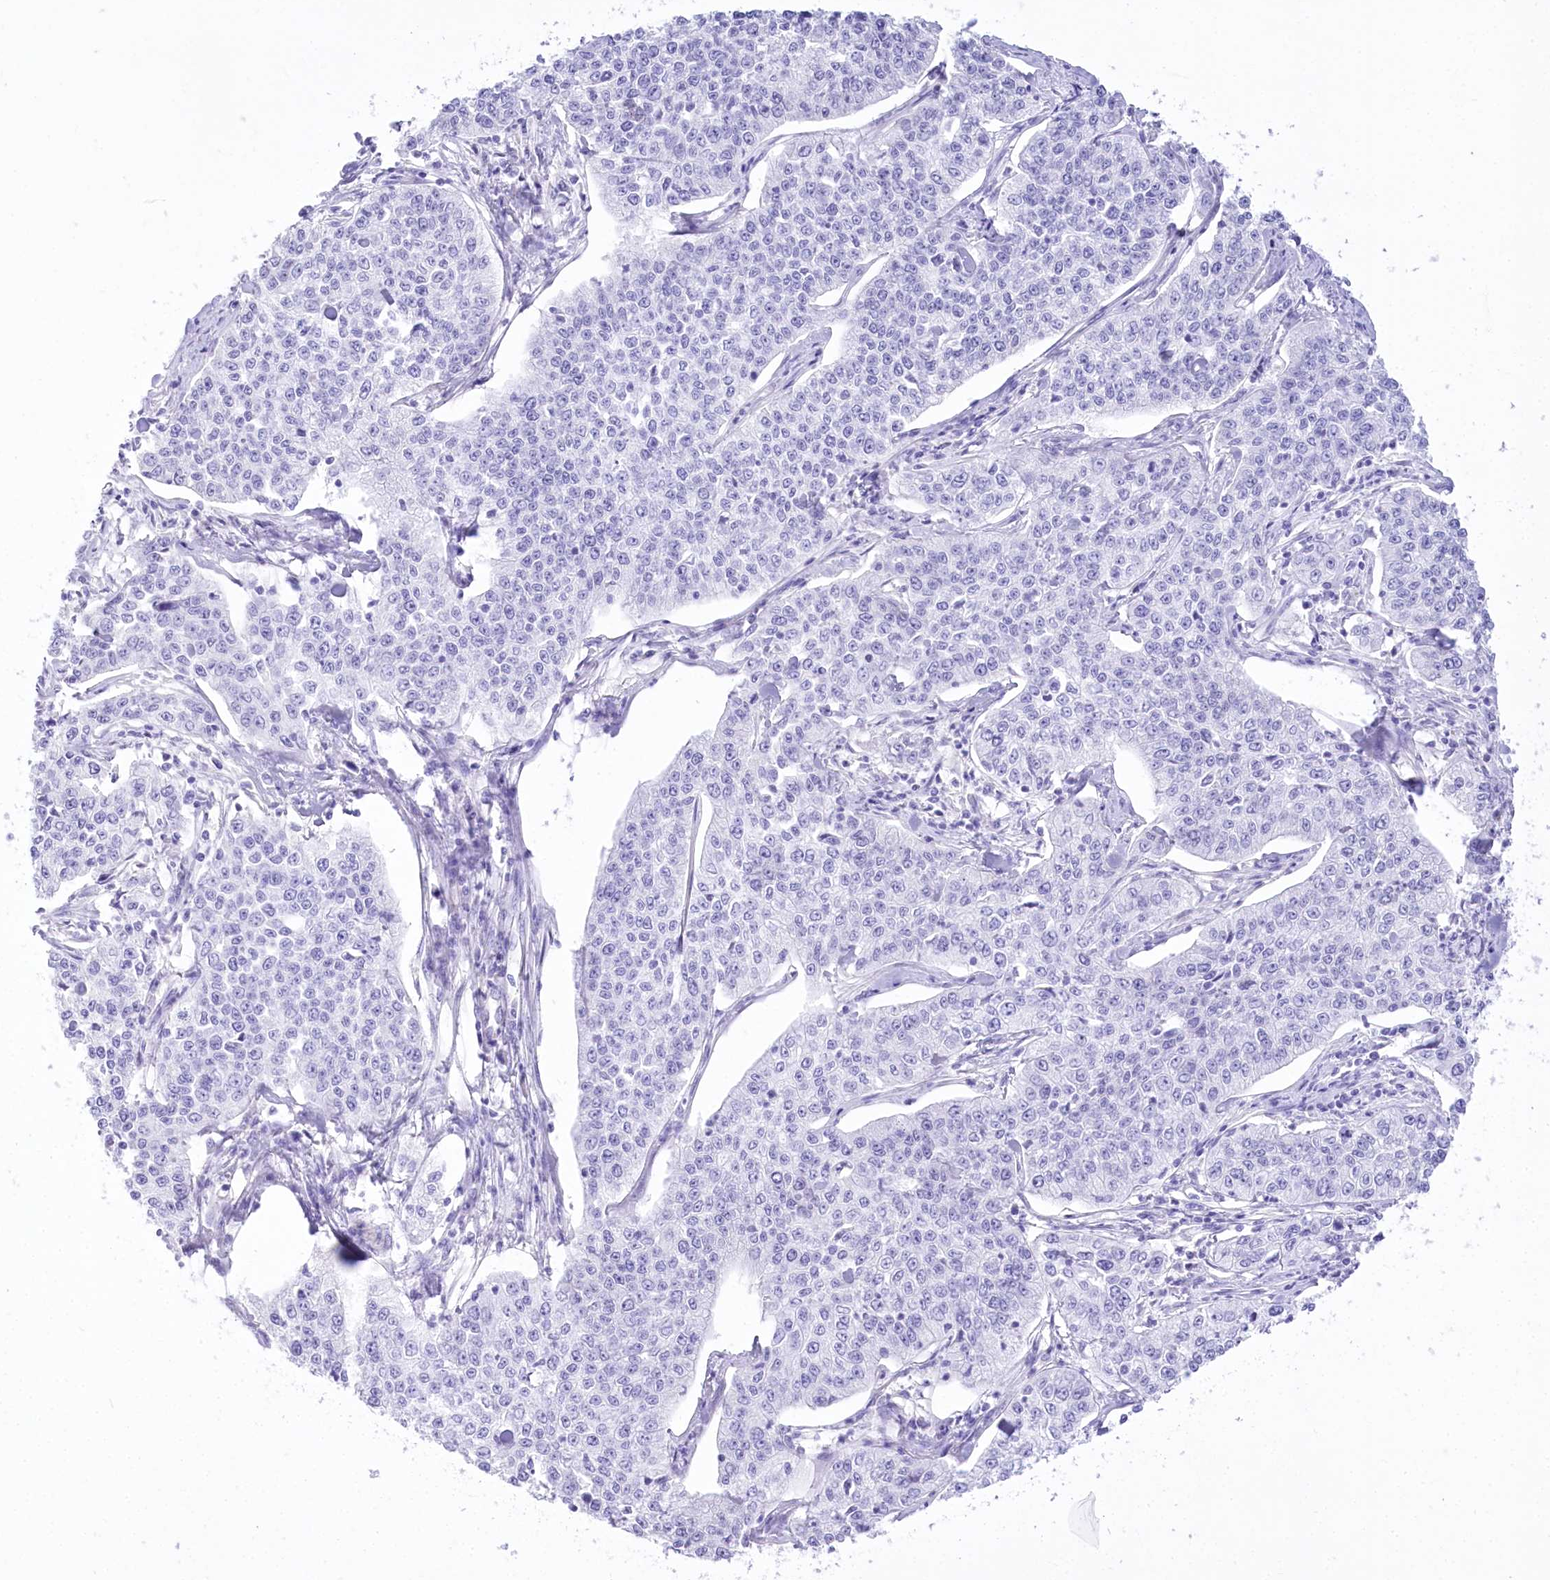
{"staining": {"intensity": "negative", "quantity": "none", "location": "none"}, "tissue": "cervical cancer", "cell_type": "Tumor cells", "image_type": "cancer", "snomed": [{"axis": "morphology", "description": "Squamous cell carcinoma, NOS"}, {"axis": "topography", "description": "Cervix"}], "caption": "Immunohistochemical staining of cervical cancer demonstrates no significant expression in tumor cells.", "gene": "PBLD", "patient": {"sex": "female", "age": 35}}